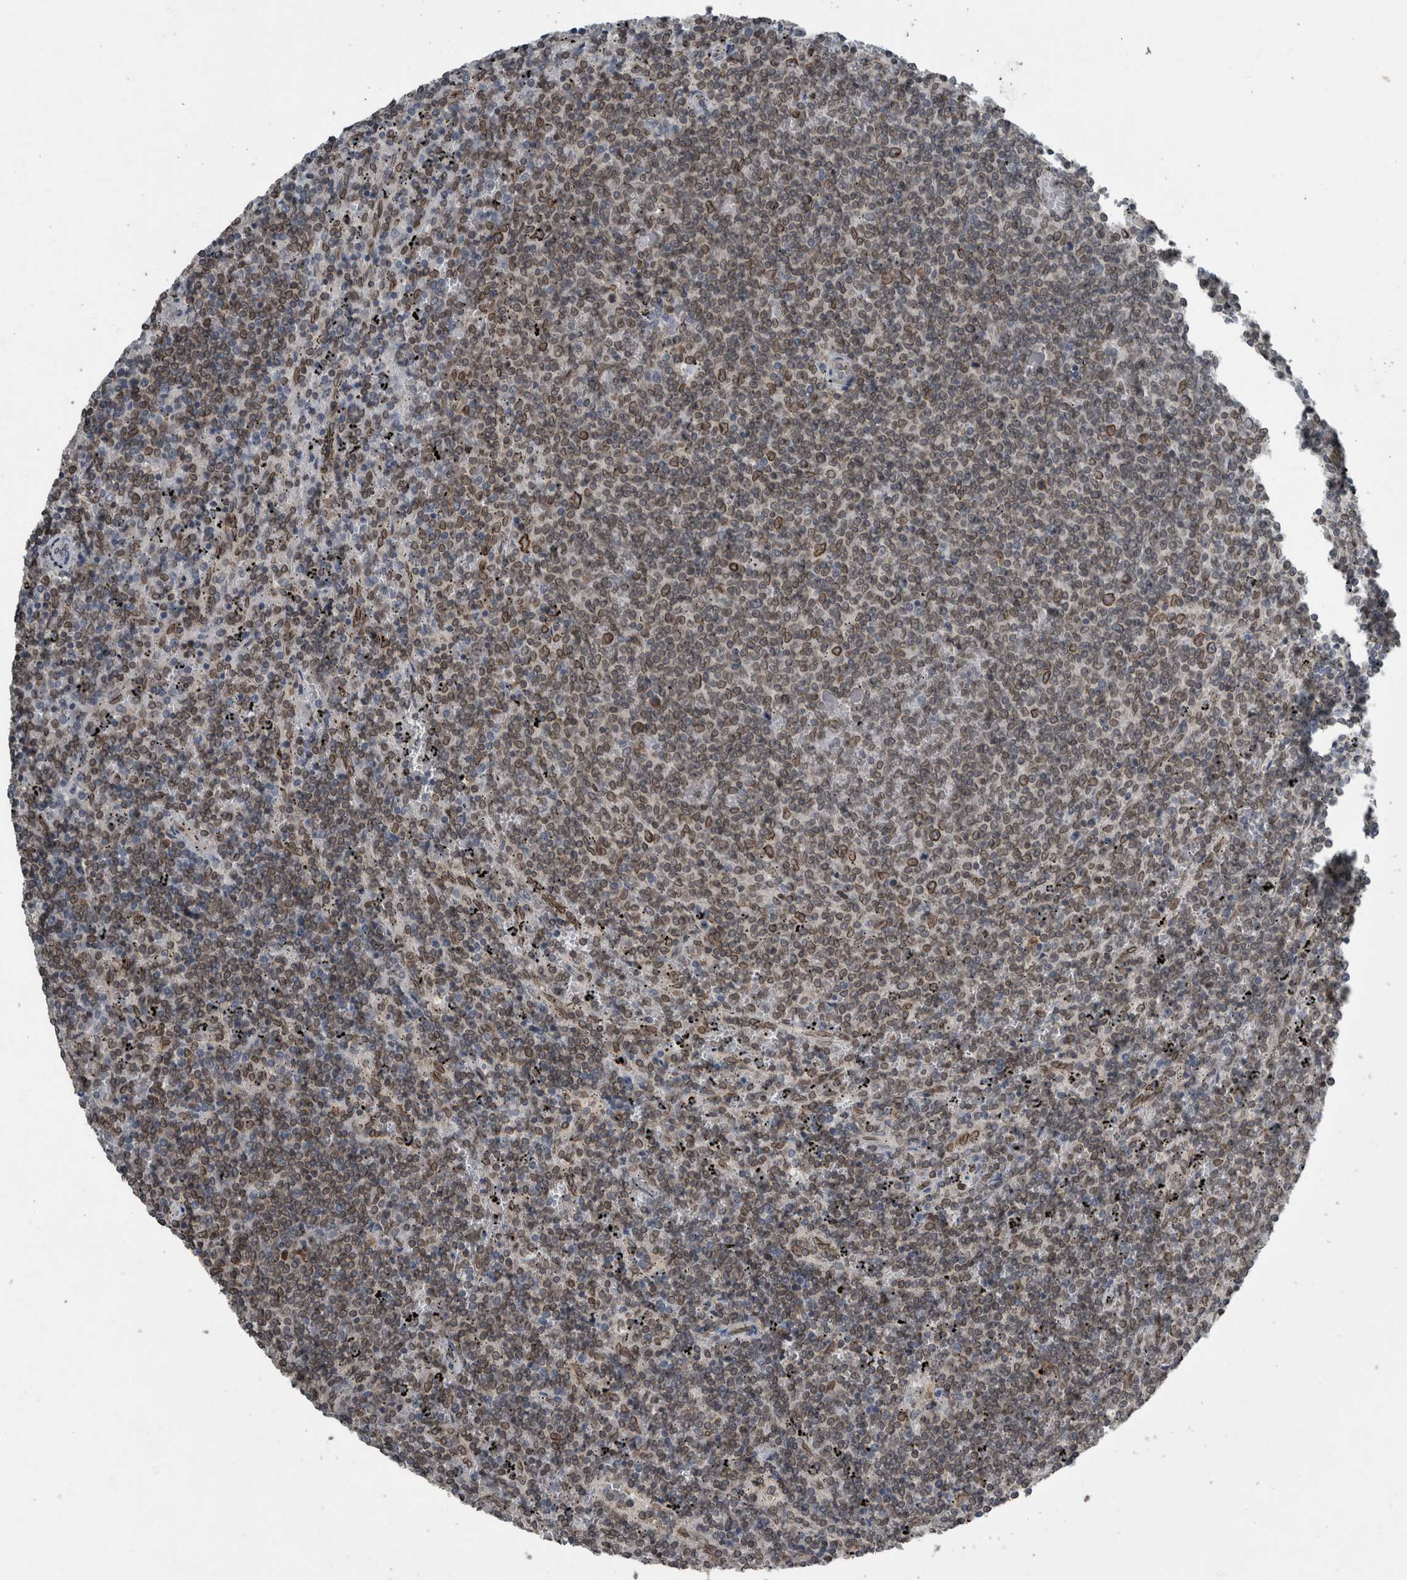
{"staining": {"intensity": "moderate", "quantity": "25%-75%", "location": "cytoplasmic/membranous,nuclear"}, "tissue": "lymphoma", "cell_type": "Tumor cells", "image_type": "cancer", "snomed": [{"axis": "morphology", "description": "Malignant lymphoma, non-Hodgkin's type, Low grade"}, {"axis": "topography", "description": "Spleen"}], "caption": "Lymphoma stained for a protein (brown) displays moderate cytoplasmic/membranous and nuclear positive expression in about 25%-75% of tumor cells.", "gene": "RANBP2", "patient": {"sex": "female", "age": 50}}